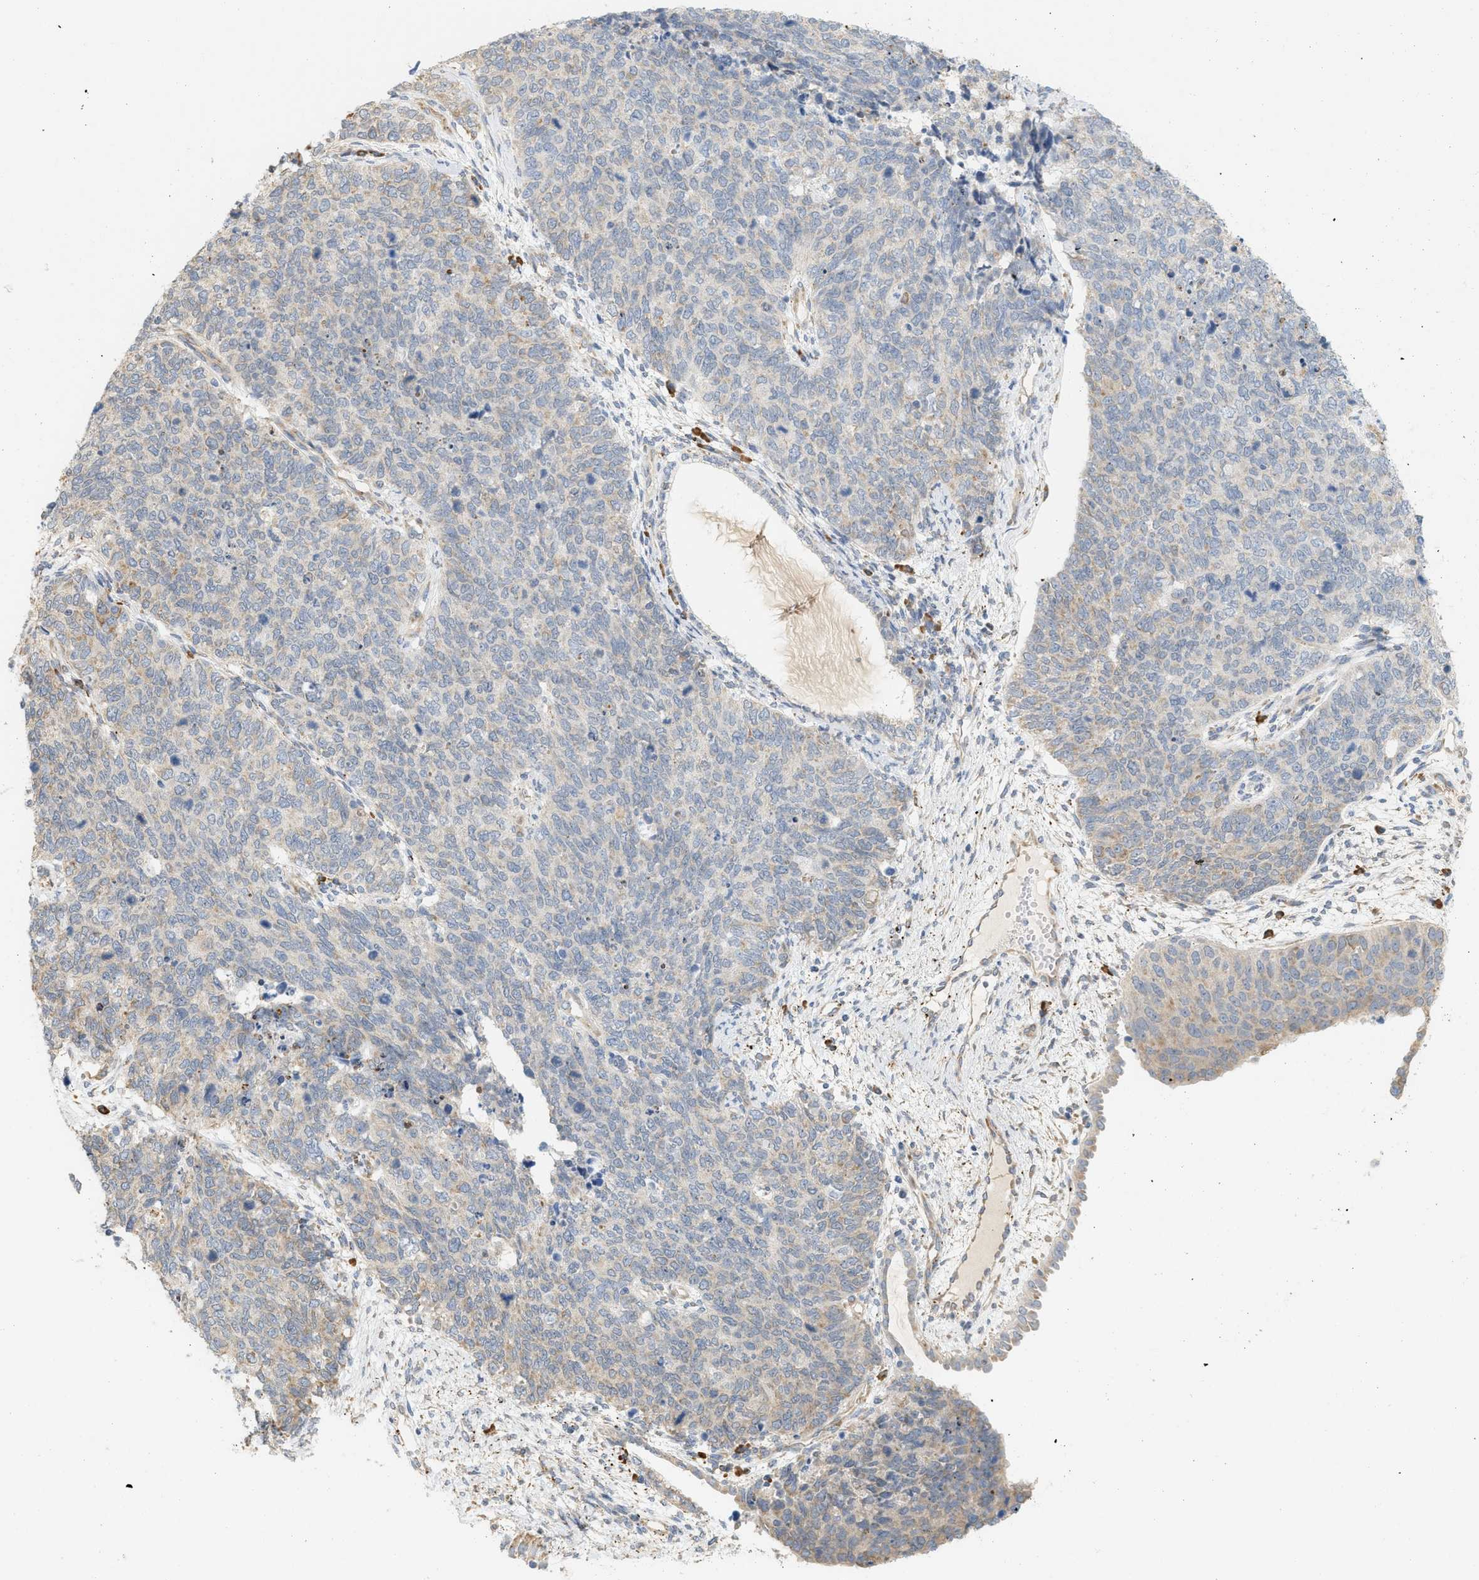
{"staining": {"intensity": "weak", "quantity": "<25%", "location": "cytoplasmic/membranous"}, "tissue": "cervical cancer", "cell_type": "Tumor cells", "image_type": "cancer", "snomed": [{"axis": "morphology", "description": "Squamous cell carcinoma, NOS"}, {"axis": "topography", "description": "Cervix"}], "caption": "The immunohistochemistry (IHC) image has no significant positivity in tumor cells of cervical squamous cell carcinoma tissue. (DAB IHC with hematoxylin counter stain).", "gene": "SVOP", "patient": {"sex": "female", "age": 63}}